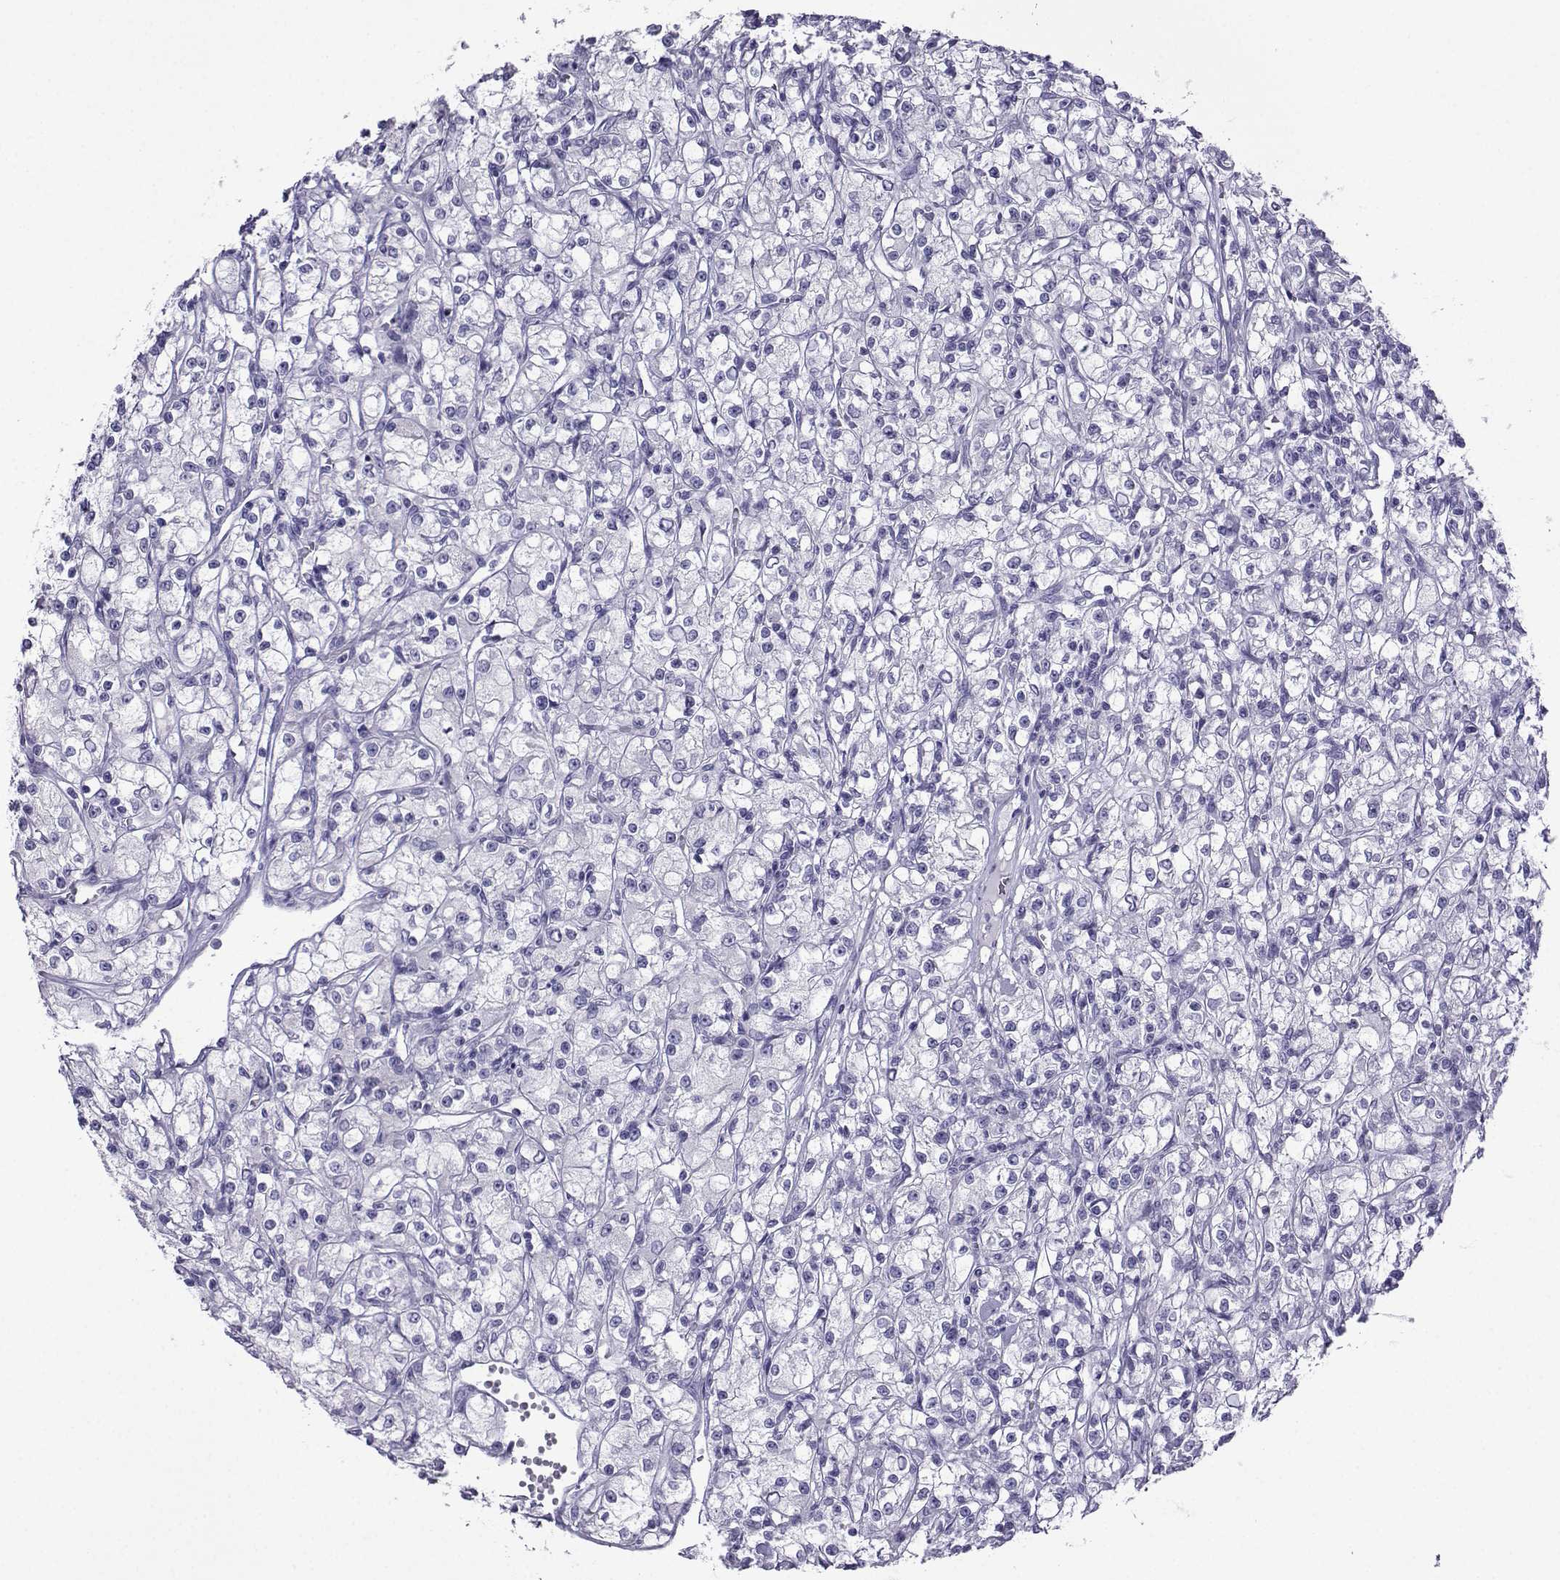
{"staining": {"intensity": "negative", "quantity": "none", "location": "none"}, "tissue": "renal cancer", "cell_type": "Tumor cells", "image_type": "cancer", "snomed": [{"axis": "morphology", "description": "Adenocarcinoma, NOS"}, {"axis": "topography", "description": "Kidney"}], "caption": "Renal cancer (adenocarcinoma) was stained to show a protein in brown. There is no significant positivity in tumor cells.", "gene": "CRYBB1", "patient": {"sex": "female", "age": 59}}